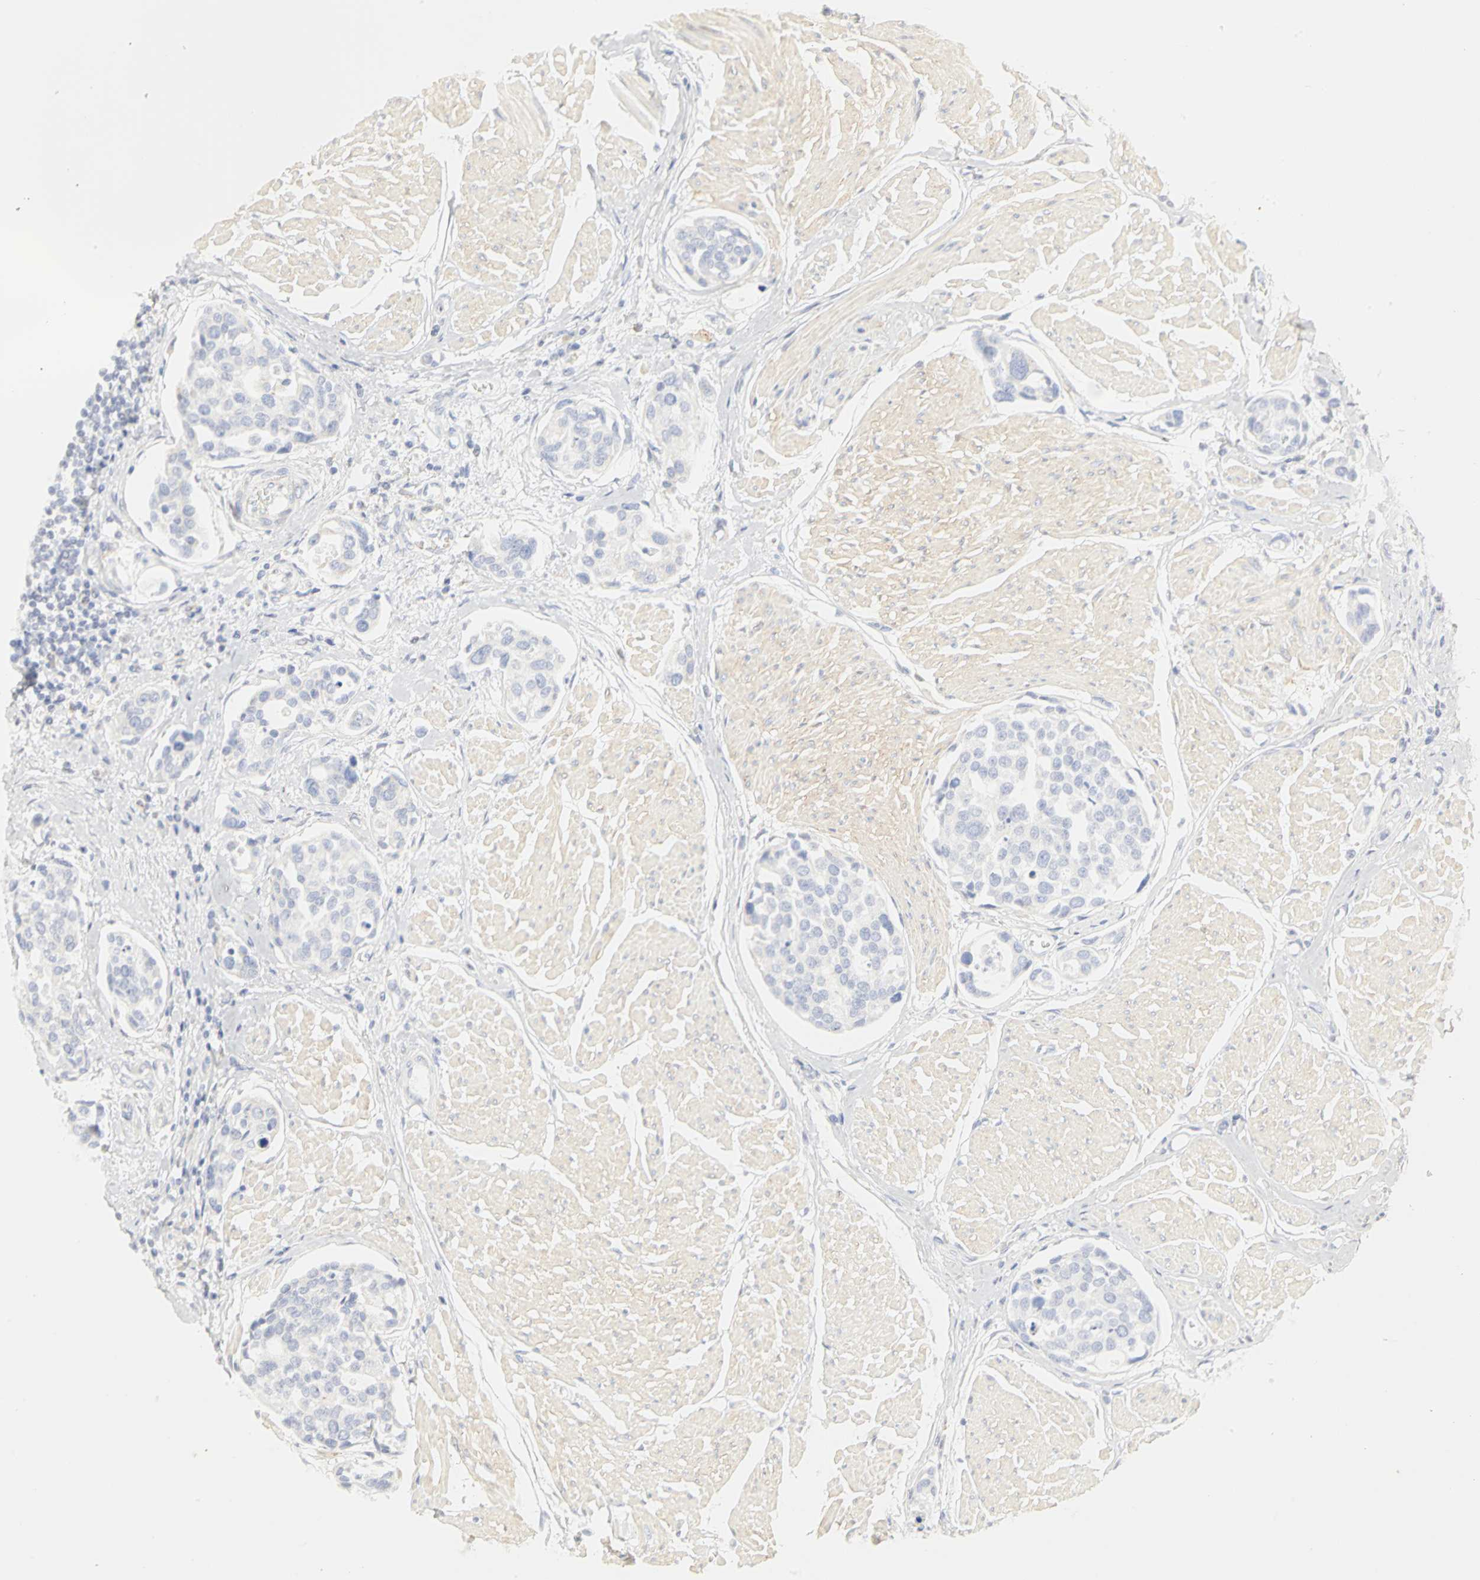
{"staining": {"intensity": "weak", "quantity": "25%-75%", "location": "cytoplasmic/membranous"}, "tissue": "urothelial cancer", "cell_type": "Tumor cells", "image_type": "cancer", "snomed": [{"axis": "morphology", "description": "Urothelial carcinoma, High grade"}, {"axis": "topography", "description": "Urinary bladder"}], "caption": "The micrograph exhibits a brown stain indicating the presence of a protein in the cytoplasmic/membranous of tumor cells in urothelial cancer. Using DAB (3,3'-diaminobenzidine) (brown) and hematoxylin (blue) stains, captured at high magnification using brightfield microscopy.", "gene": "GNRH2", "patient": {"sex": "male", "age": 78}}